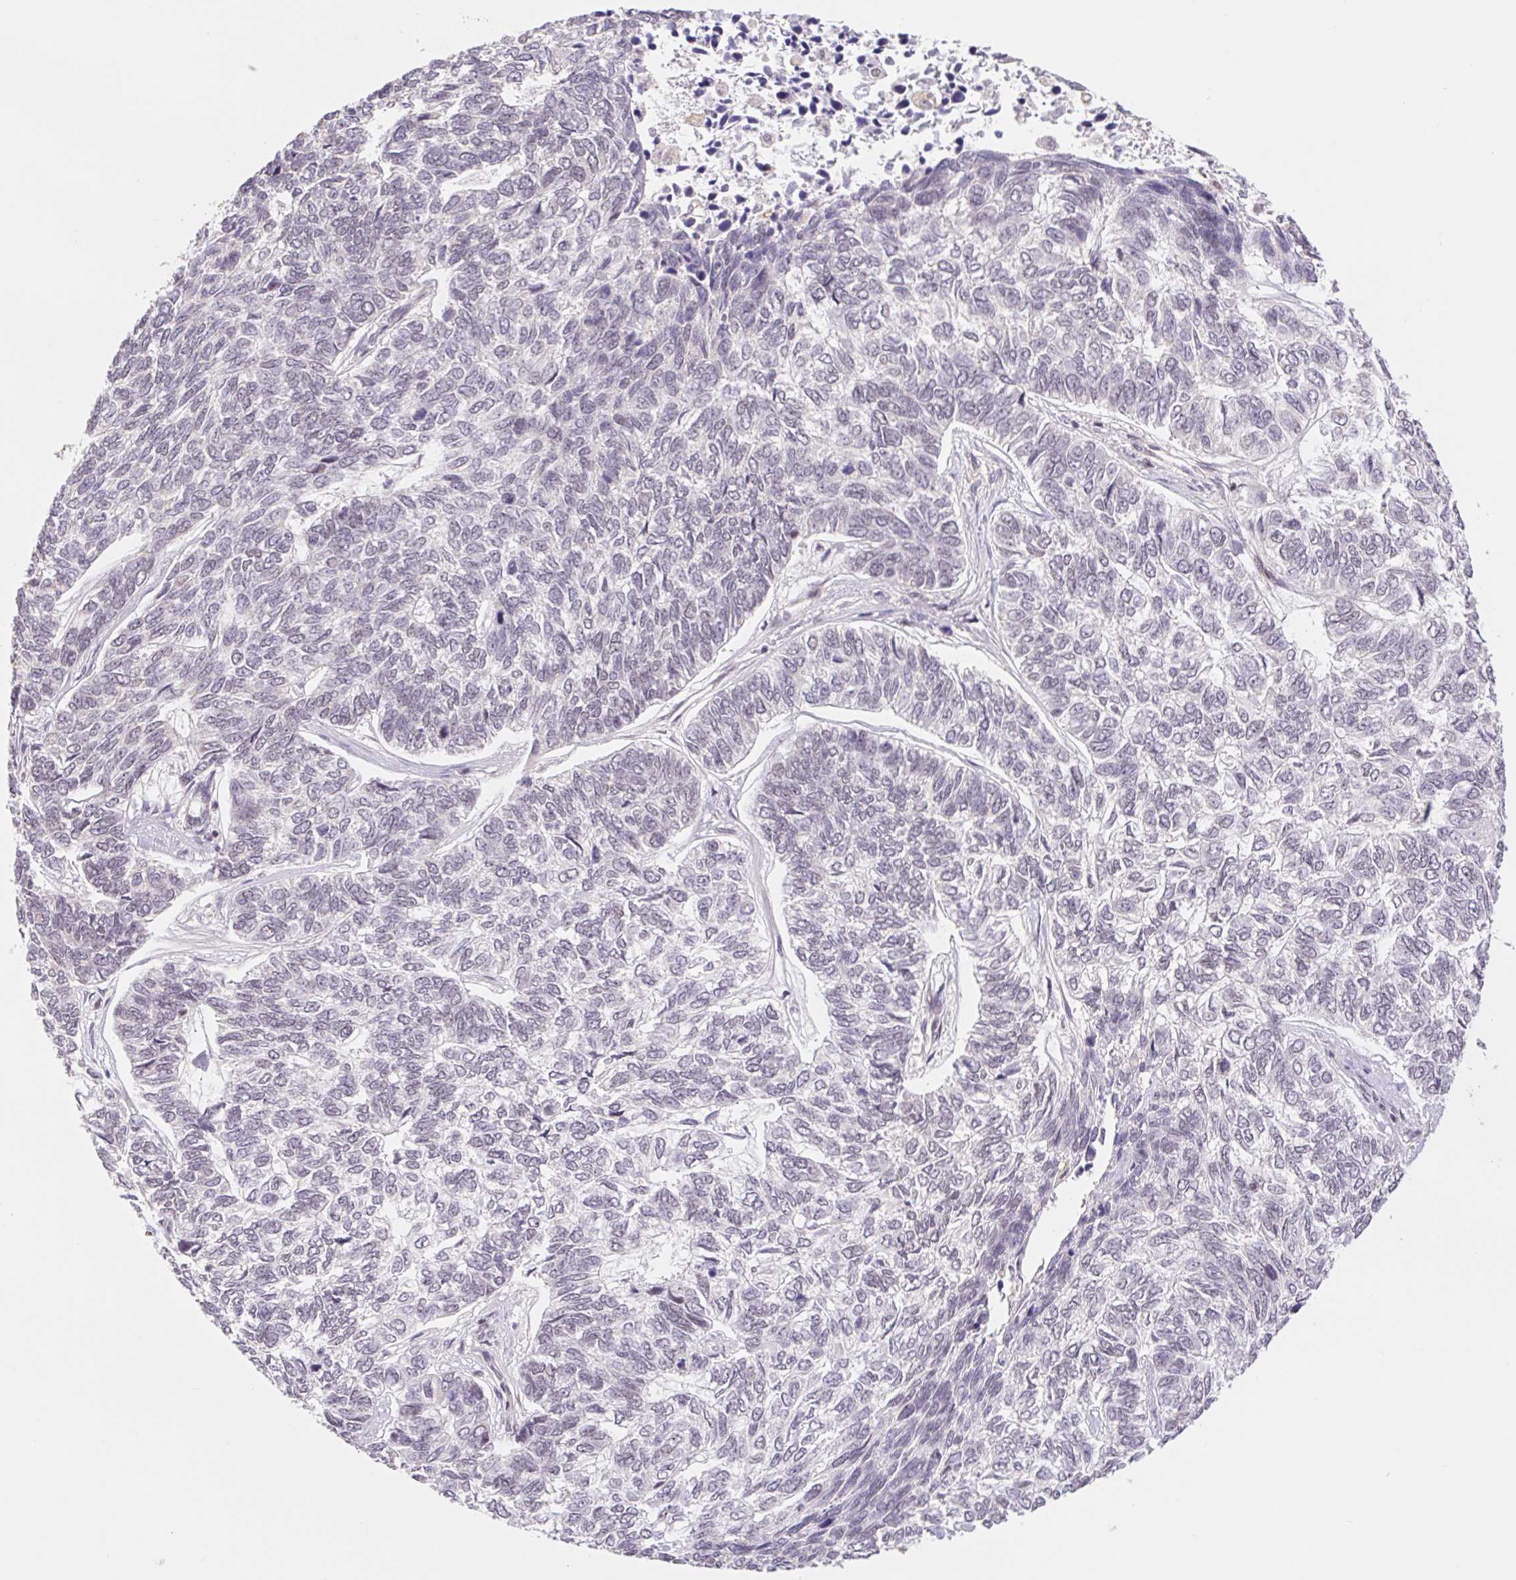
{"staining": {"intensity": "negative", "quantity": "none", "location": "none"}, "tissue": "skin cancer", "cell_type": "Tumor cells", "image_type": "cancer", "snomed": [{"axis": "morphology", "description": "Basal cell carcinoma"}, {"axis": "topography", "description": "Skin"}], "caption": "There is no significant staining in tumor cells of basal cell carcinoma (skin).", "gene": "TRERF1", "patient": {"sex": "female", "age": 65}}